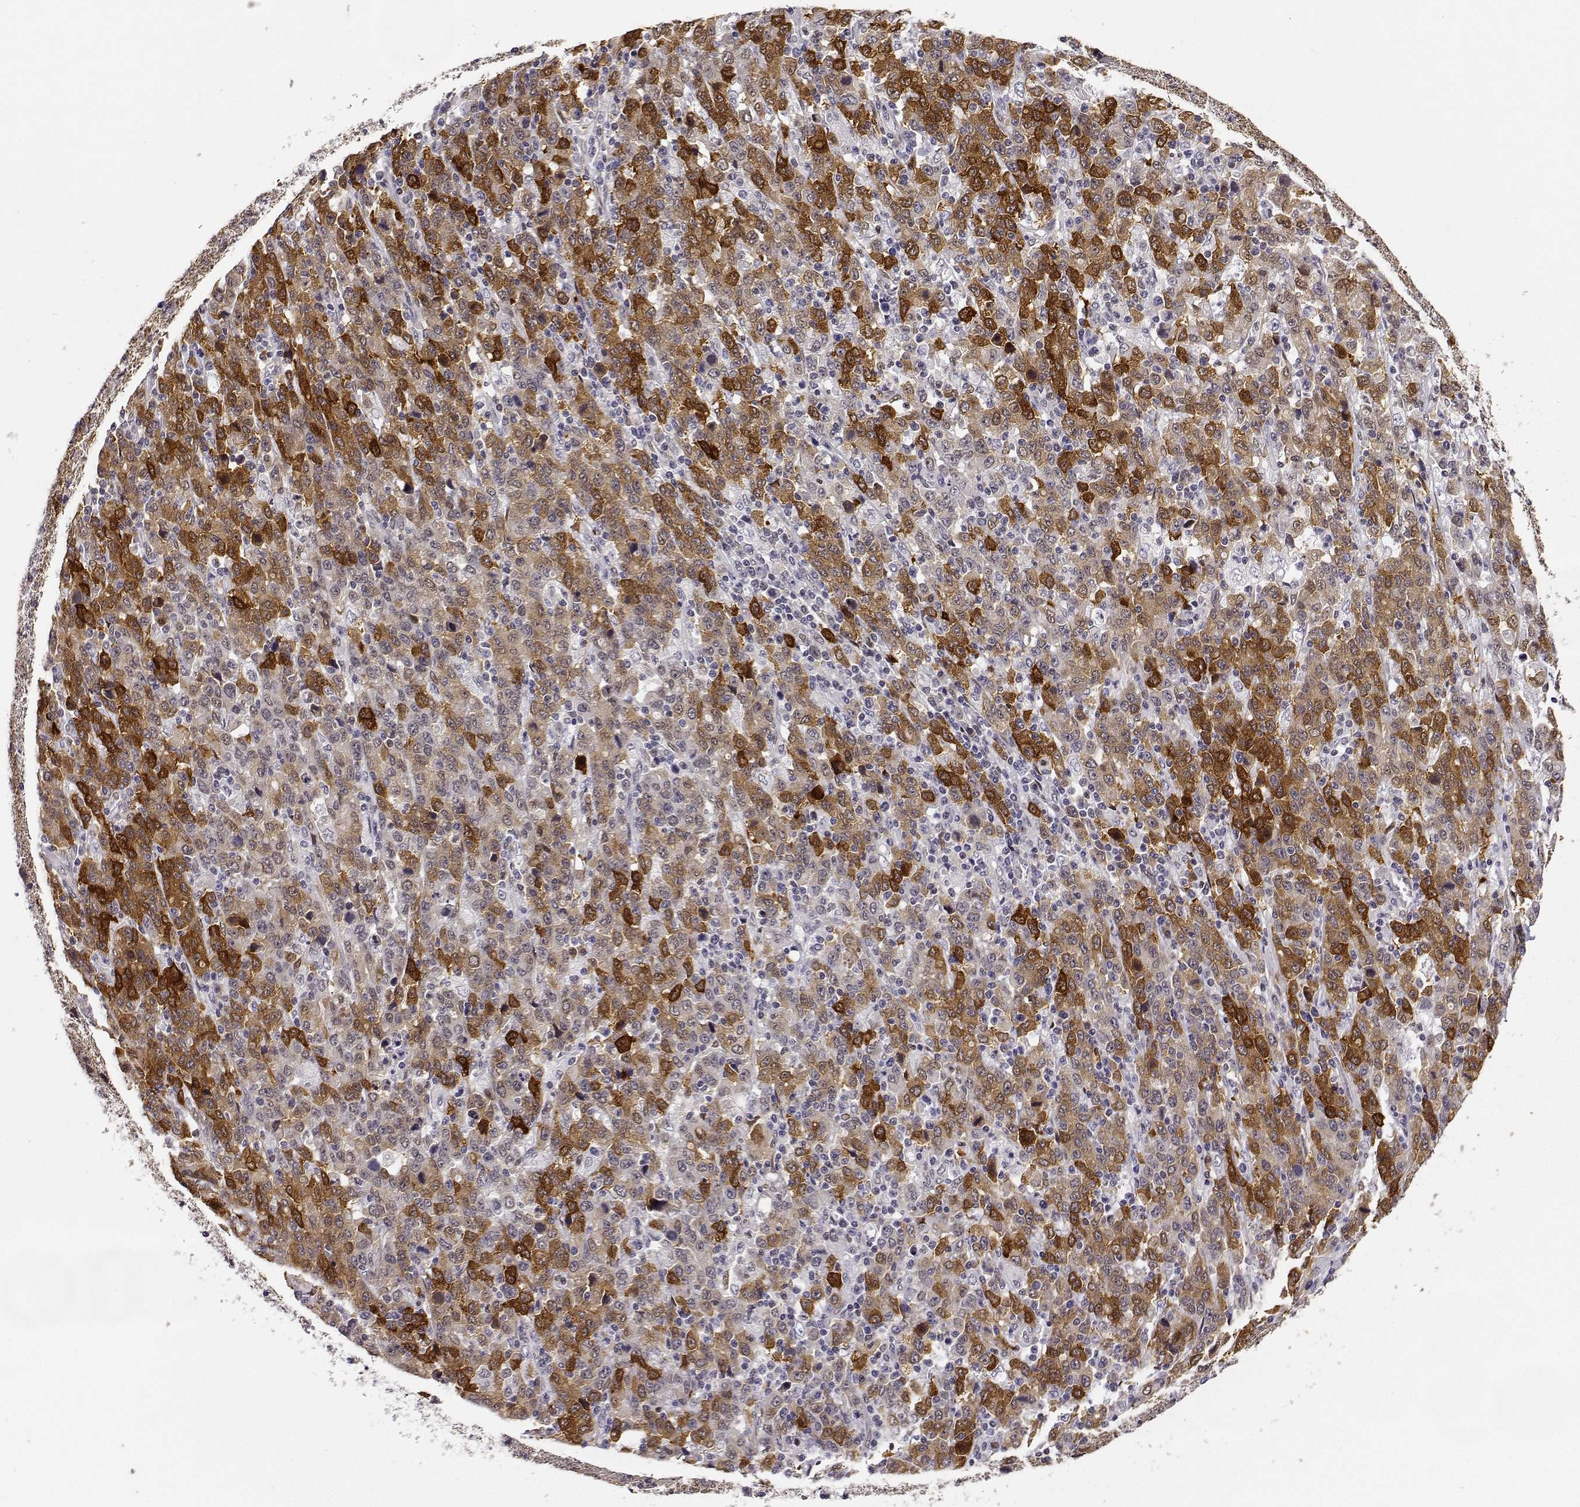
{"staining": {"intensity": "moderate", "quantity": "25%-75%", "location": "cytoplasmic/membranous"}, "tissue": "stomach cancer", "cell_type": "Tumor cells", "image_type": "cancer", "snomed": [{"axis": "morphology", "description": "Adenocarcinoma, NOS"}, {"axis": "topography", "description": "Stomach, upper"}], "caption": "Stomach cancer (adenocarcinoma) stained with a brown dye reveals moderate cytoplasmic/membranous positive staining in approximately 25%-75% of tumor cells.", "gene": "PHGDH", "patient": {"sex": "male", "age": 69}}